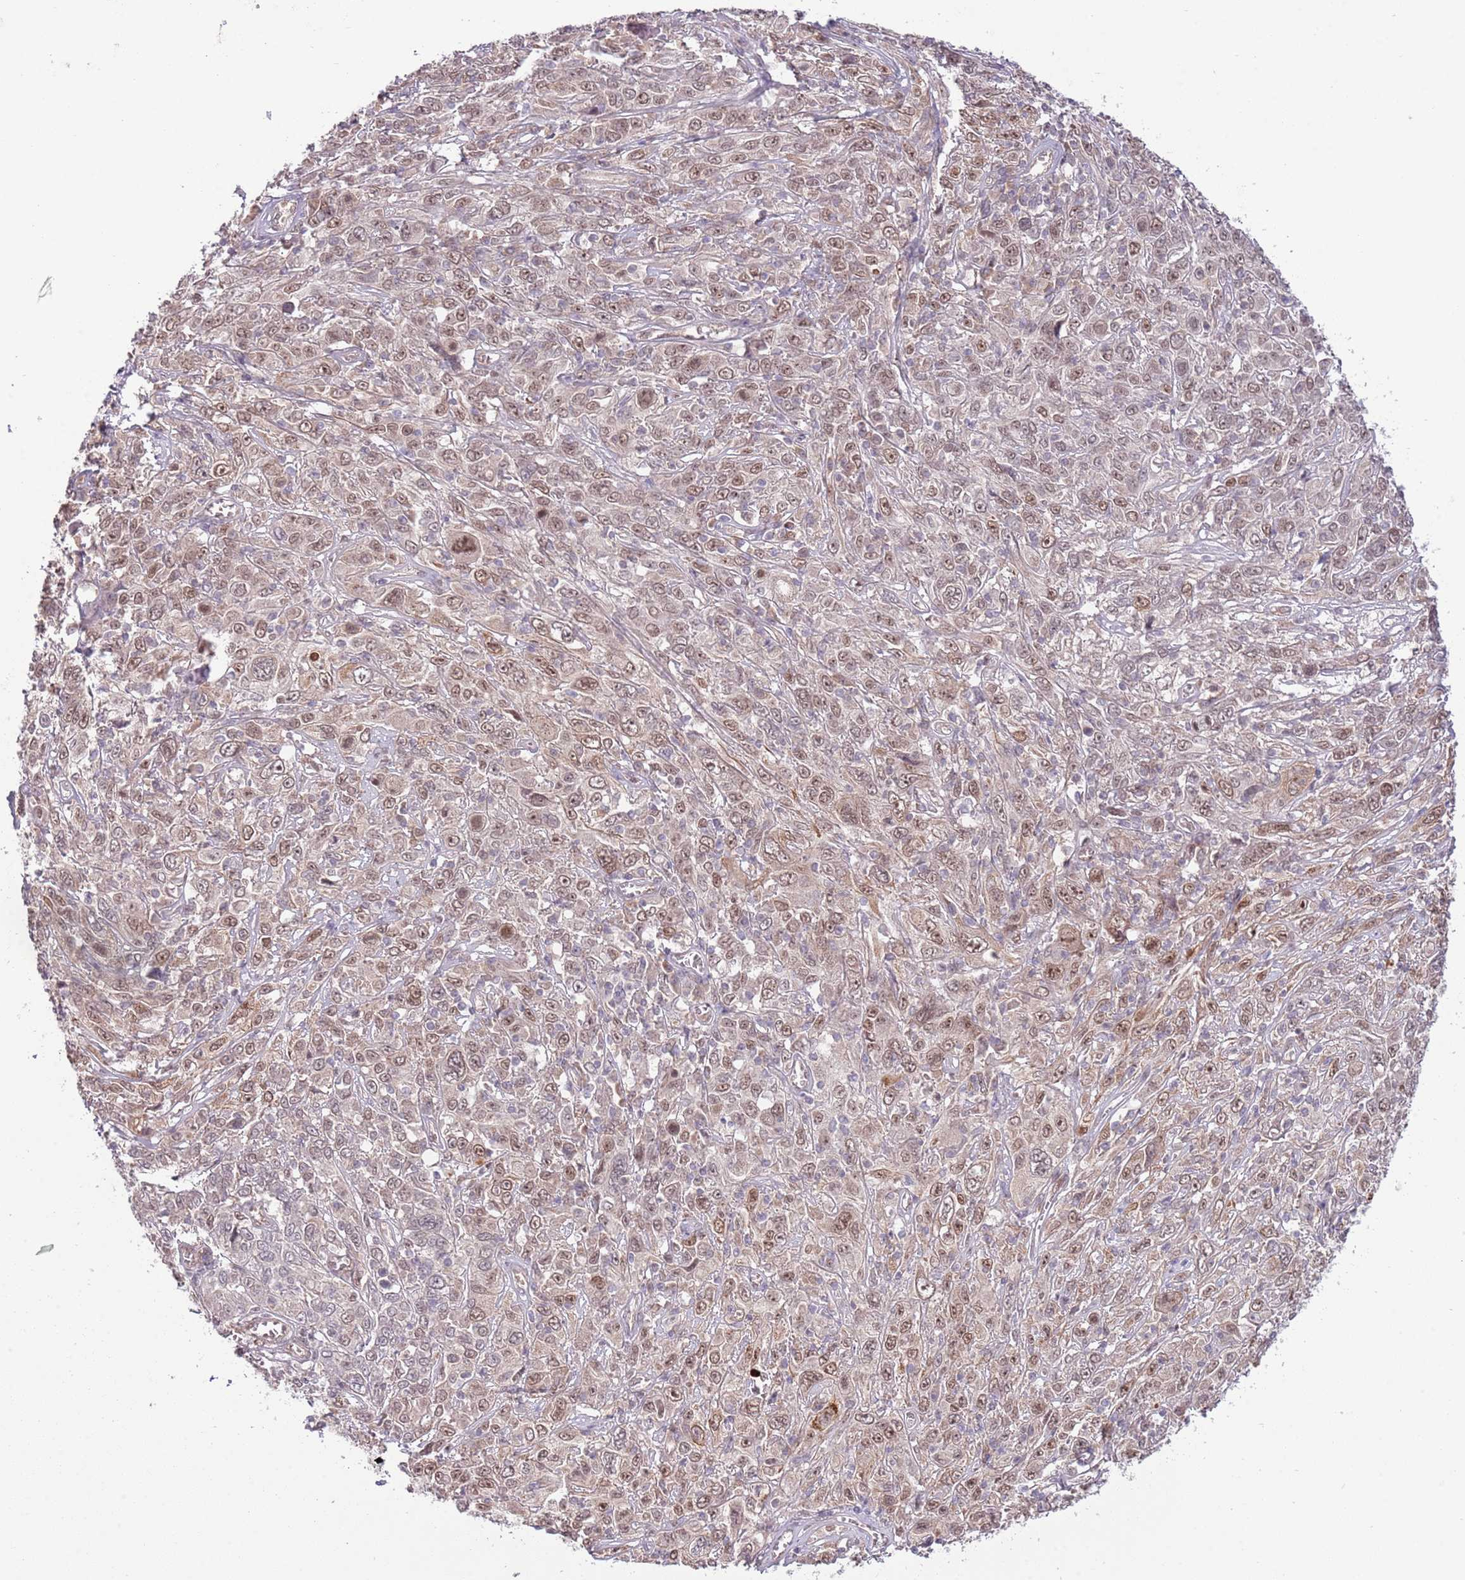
{"staining": {"intensity": "moderate", "quantity": ">75%", "location": "nuclear"}, "tissue": "cervical cancer", "cell_type": "Tumor cells", "image_type": "cancer", "snomed": [{"axis": "morphology", "description": "Squamous cell carcinoma, NOS"}, {"axis": "topography", "description": "Cervix"}], "caption": "Immunohistochemical staining of human squamous cell carcinoma (cervical) shows moderate nuclear protein positivity in about >75% of tumor cells.", "gene": "CHD1", "patient": {"sex": "female", "age": 46}}